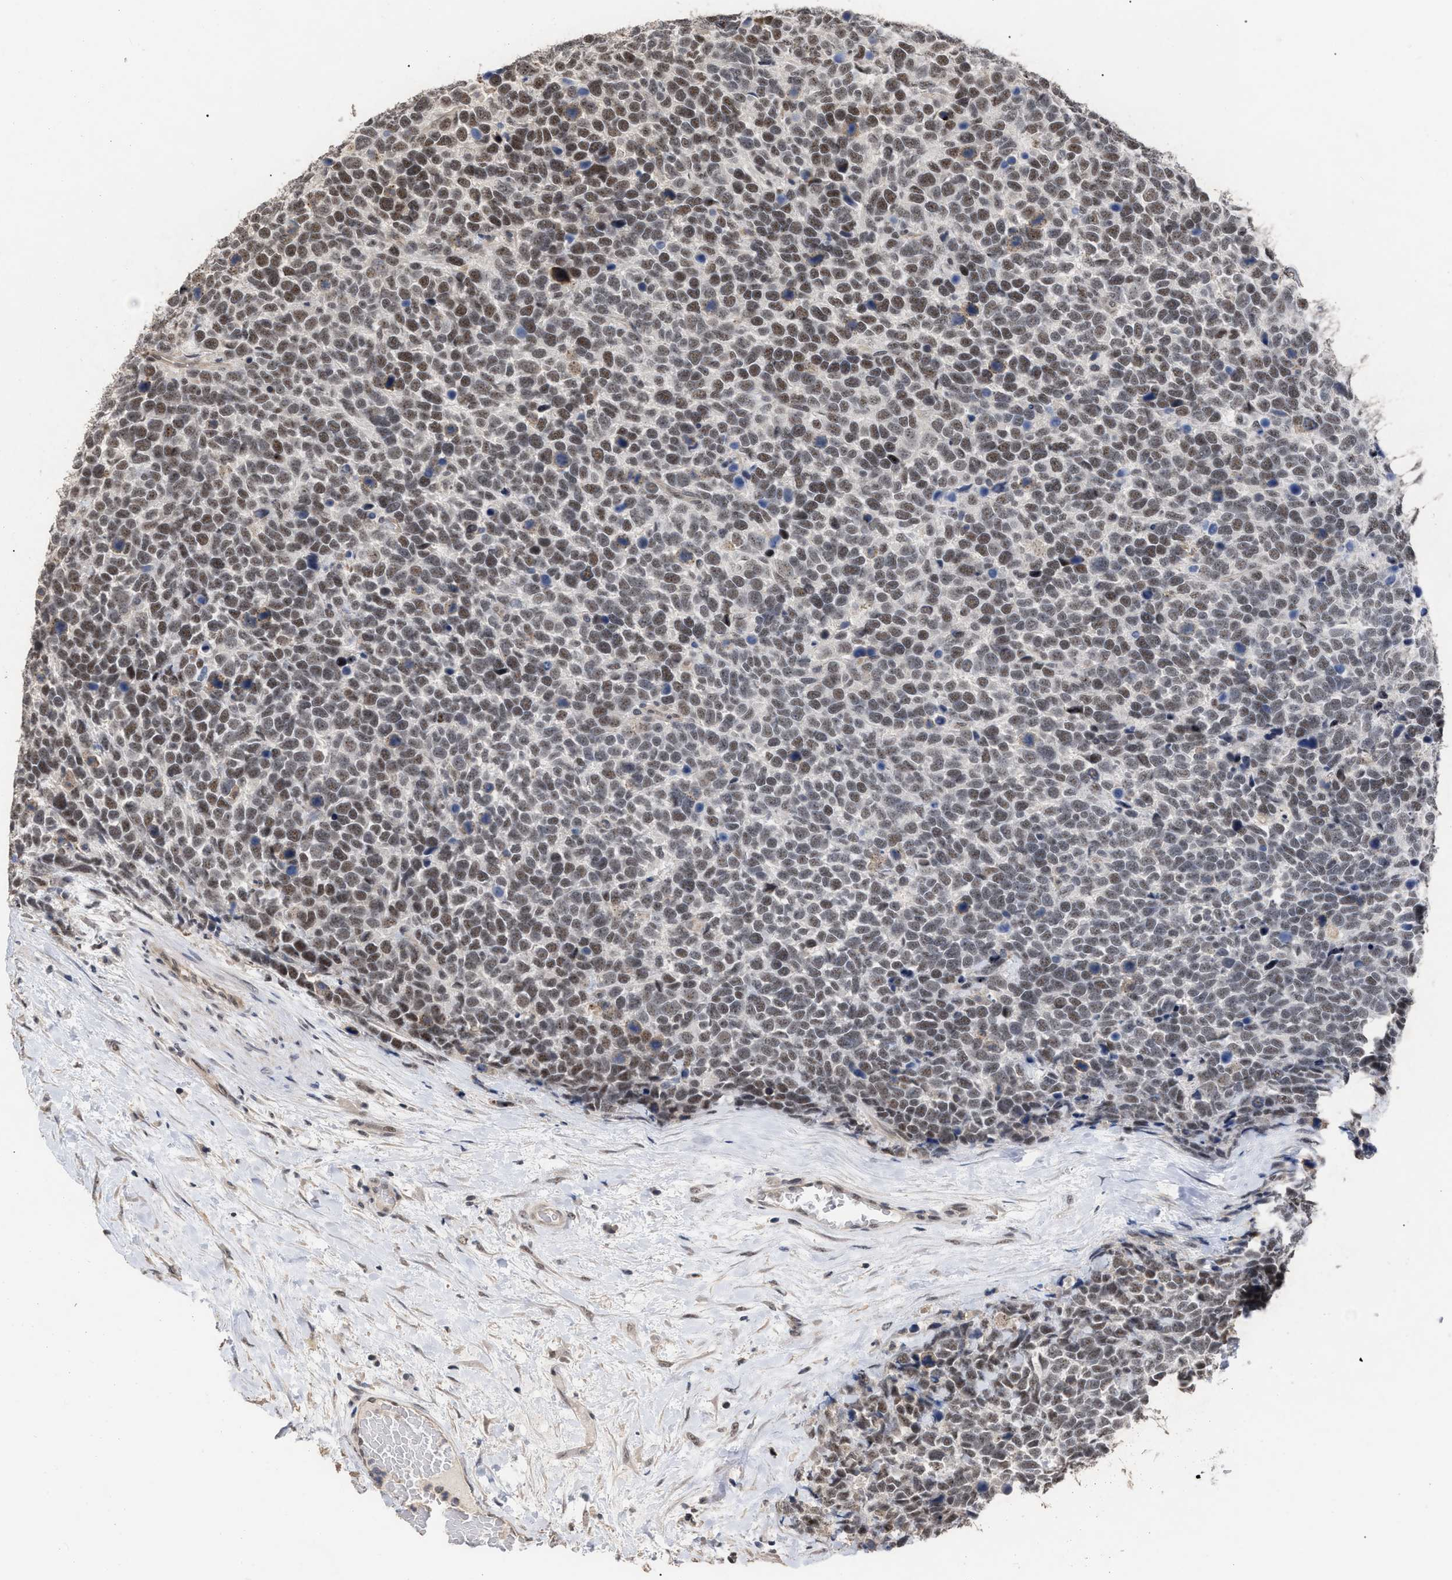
{"staining": {"intensity": "moderate", "quantity": ">75%", "location": "nuclear"}, "tissue": "urothelial cancer", "cell_type": "Tumor cells", "image_type": "cancer", "snomed": [{"axis": "morphology", "description": "Urothelial carcinoma, High grade"}, {"axis": "topography", "description": "Urinary bladder"}], "caption": "Immunohistochemical staining of human urothelial carcinoma (high-grade) displays moderate nuclear protein positivity in about >75% of tumor cells. (IHC, brightfield microscopy, high magnification).", "gene": "JAZF1", "patient": {"sex": "female", "age": 82}}